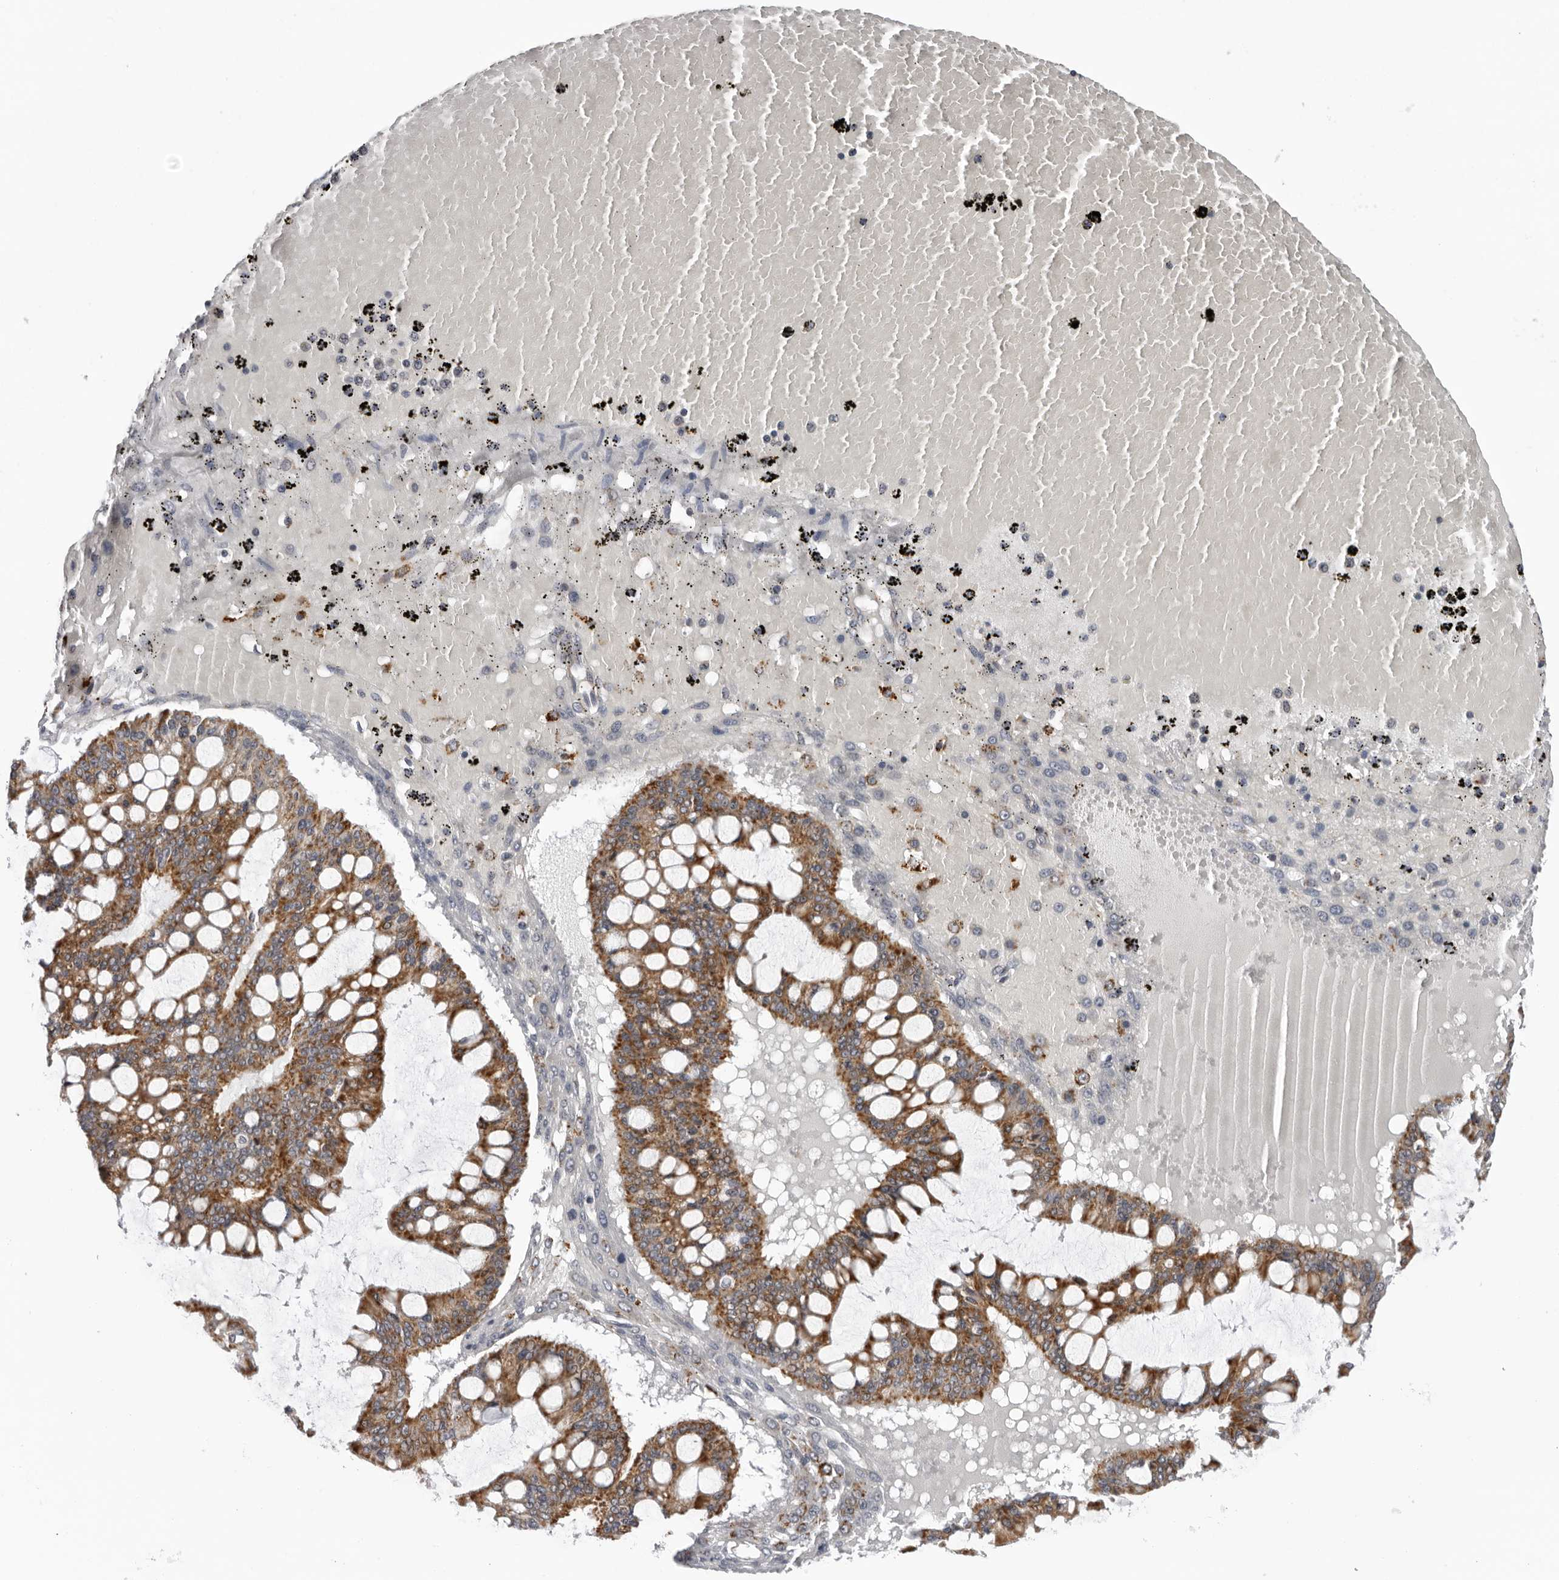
{"staining": {"intensity": "moderate", "quantity": ">75%", "location": "cytoplasmic/membranous"}, "tissue": "ovarian cancer", "cell_type": "Tumor cells", "image_type": "cancer", "snomed": [{"axis": "morphology", "description": "Cystadenocarcinoma, mucinous, NOS"}, {"axis": "topography", "description": "Ovary"}], "caption": "This histopathology image exhibits immunohistochemistry (IHC) staining of mucinous cystadenocarcinoma (ovarian), with medium moderate cytoplasmic/membranous expression in approximately >75% of tumor cells.", "gene": "CPT2", "patient": {"sex": "female", "age": 73}}